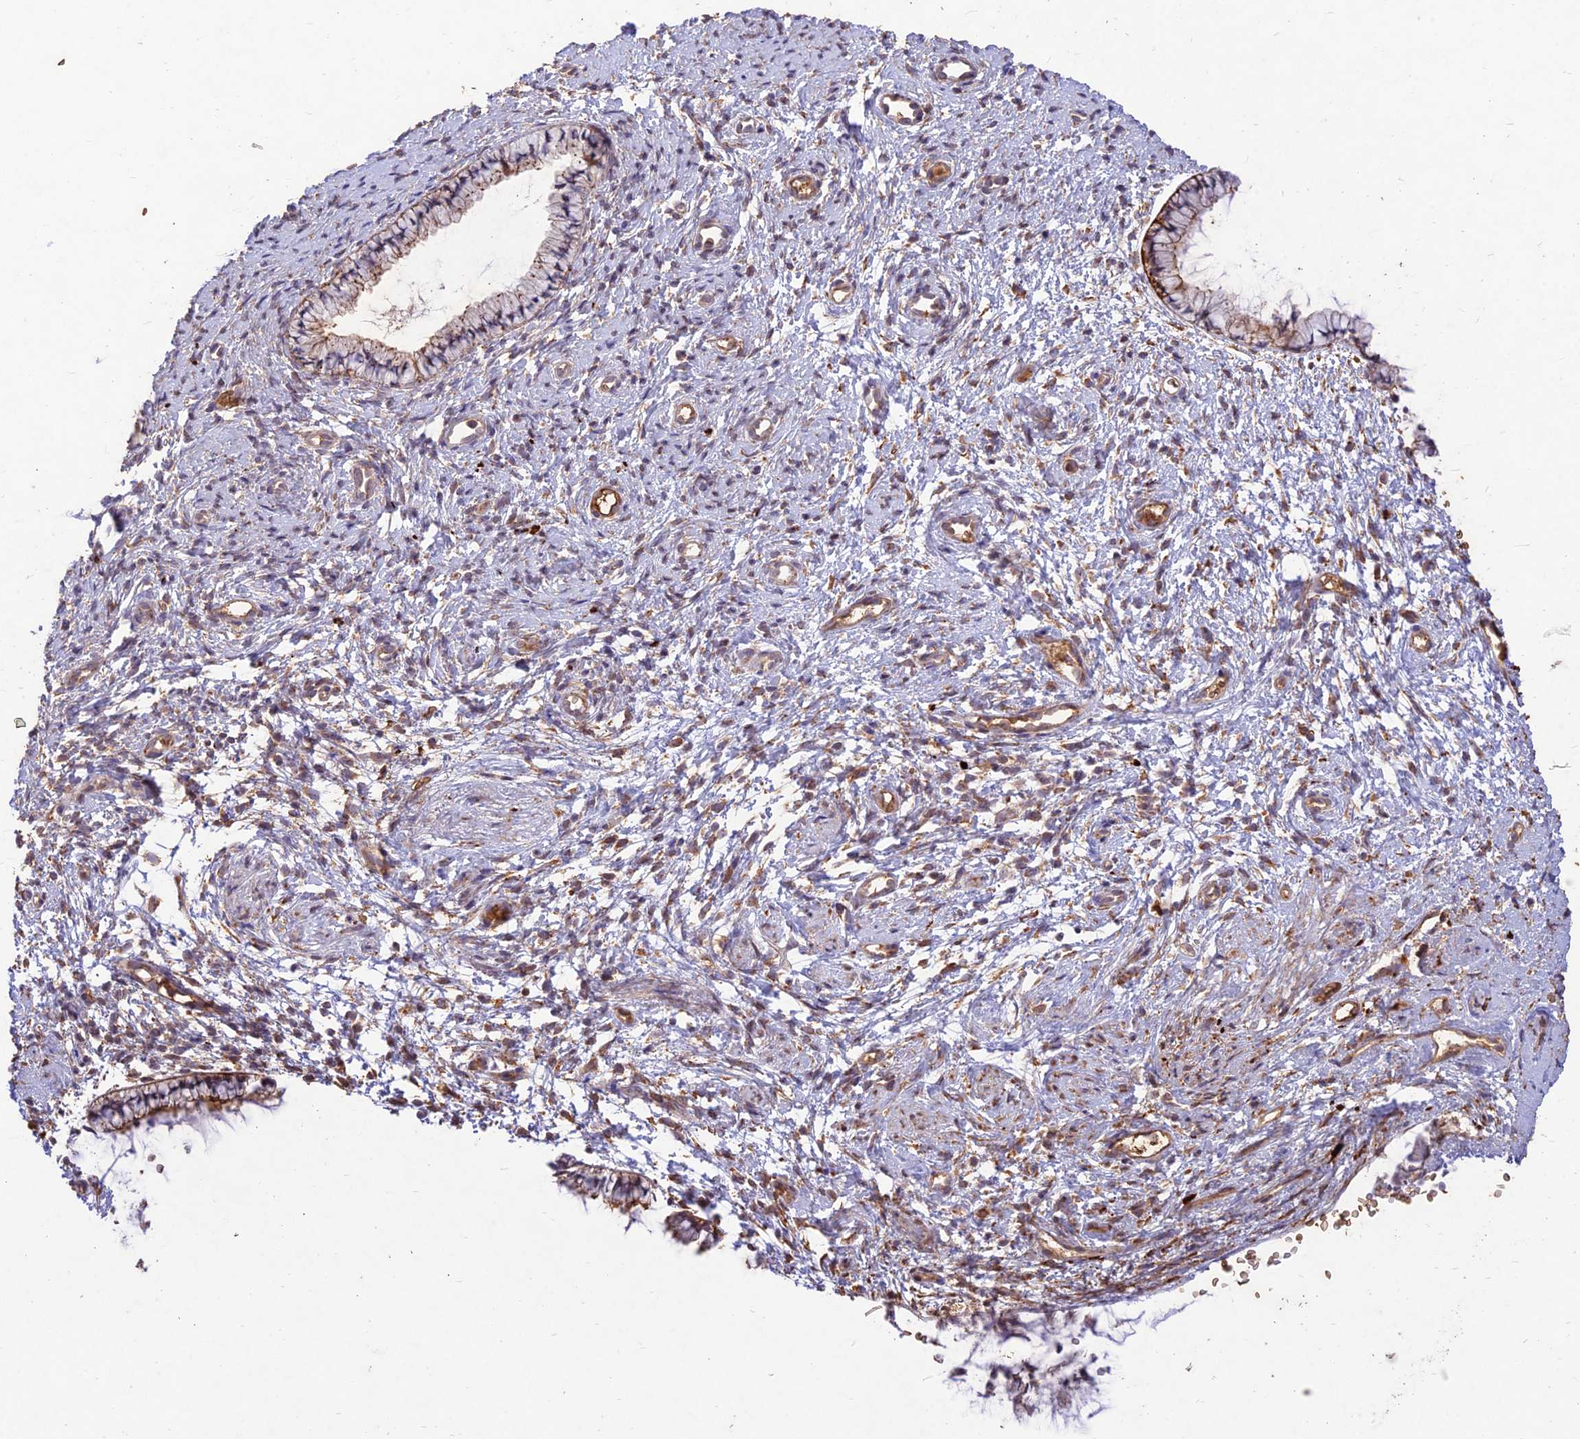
{"staining": {"intensity": "strong", "quantity": ">75%", "location": "cytoplasmic/membranous"}, "tissue": "cervix", "cell_type": "Glandular cells", "image_type": "normal", "snomed": [{"axis": "morphology", "description": "Normal tissue, NOS"}, {"axis": "topography", "description": "Cervix"}], "caption": "Glandular cells exhibit high levels of strong cytoplasmic/membranous expression in about >75% of cells in unremarkable cervix.", "gene": "PPP1R11", "patient": {"sex": "female", "age": 57}}